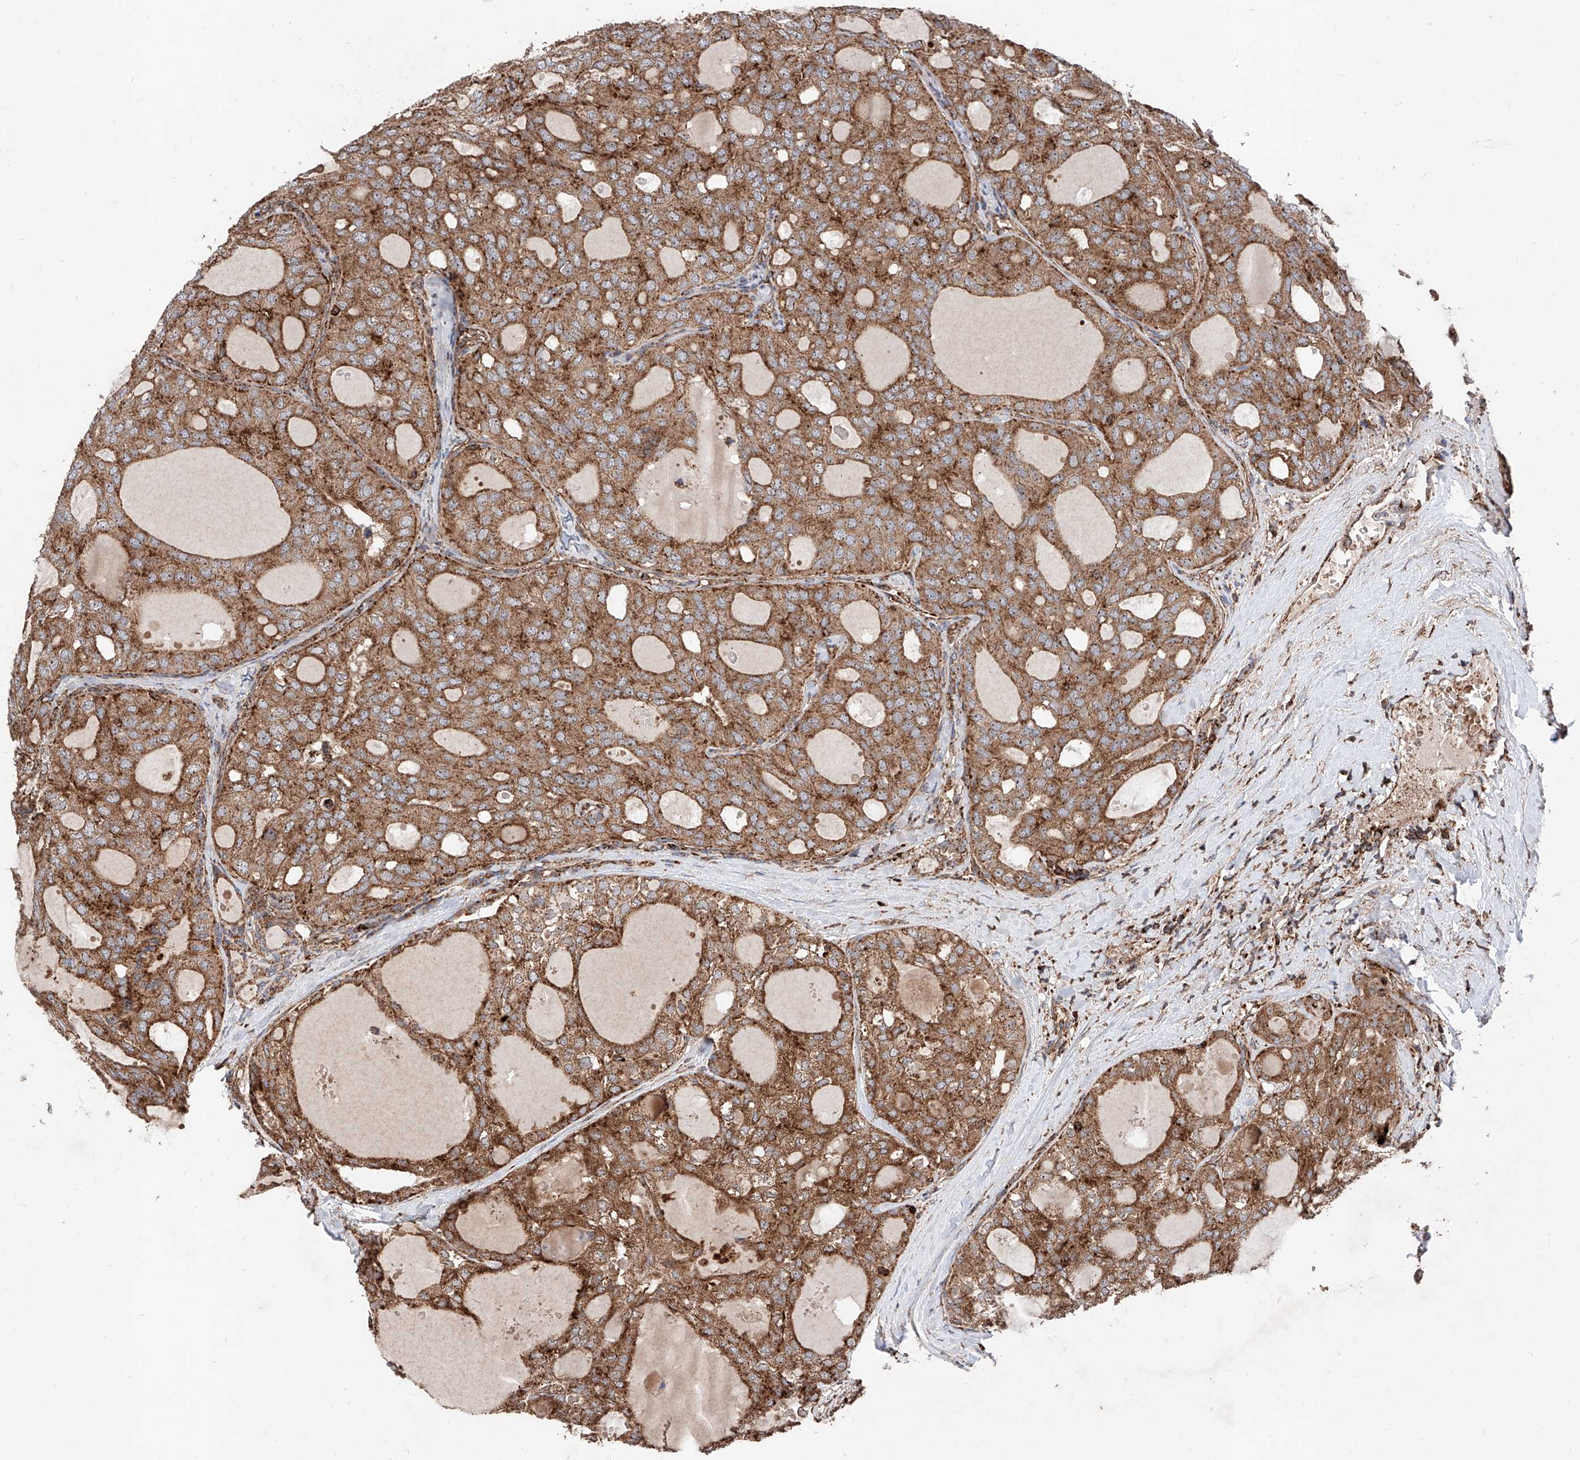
{"staining": {"intensity": "strong", "quantity": ">75%", "location": "cytoplasmic/membranous"}, "tissue": "thyroid cancer", "cell_type": "Tumor cells", "image_type": "cancer", "snomed": [{"axis": "morphology", "description": "Follicular adenoma carcinoma, NOS"}, {"axis": "topography", "description": "Thyroid gland"}], "caption": "DAB (3,3'-diaminobenzidine) immunohistochemical staining of thyroid follicular adenoma carcinoma shows strong cytoplasmic/membranous protein positivity in approximately >75% of tumor cells. (Stains: DAB in brown, nuclei in blue, Microscopy: brightfield microscopy at high magnification).", "gene": "PISD", "patient": {"sex": "male", "age": 75}}